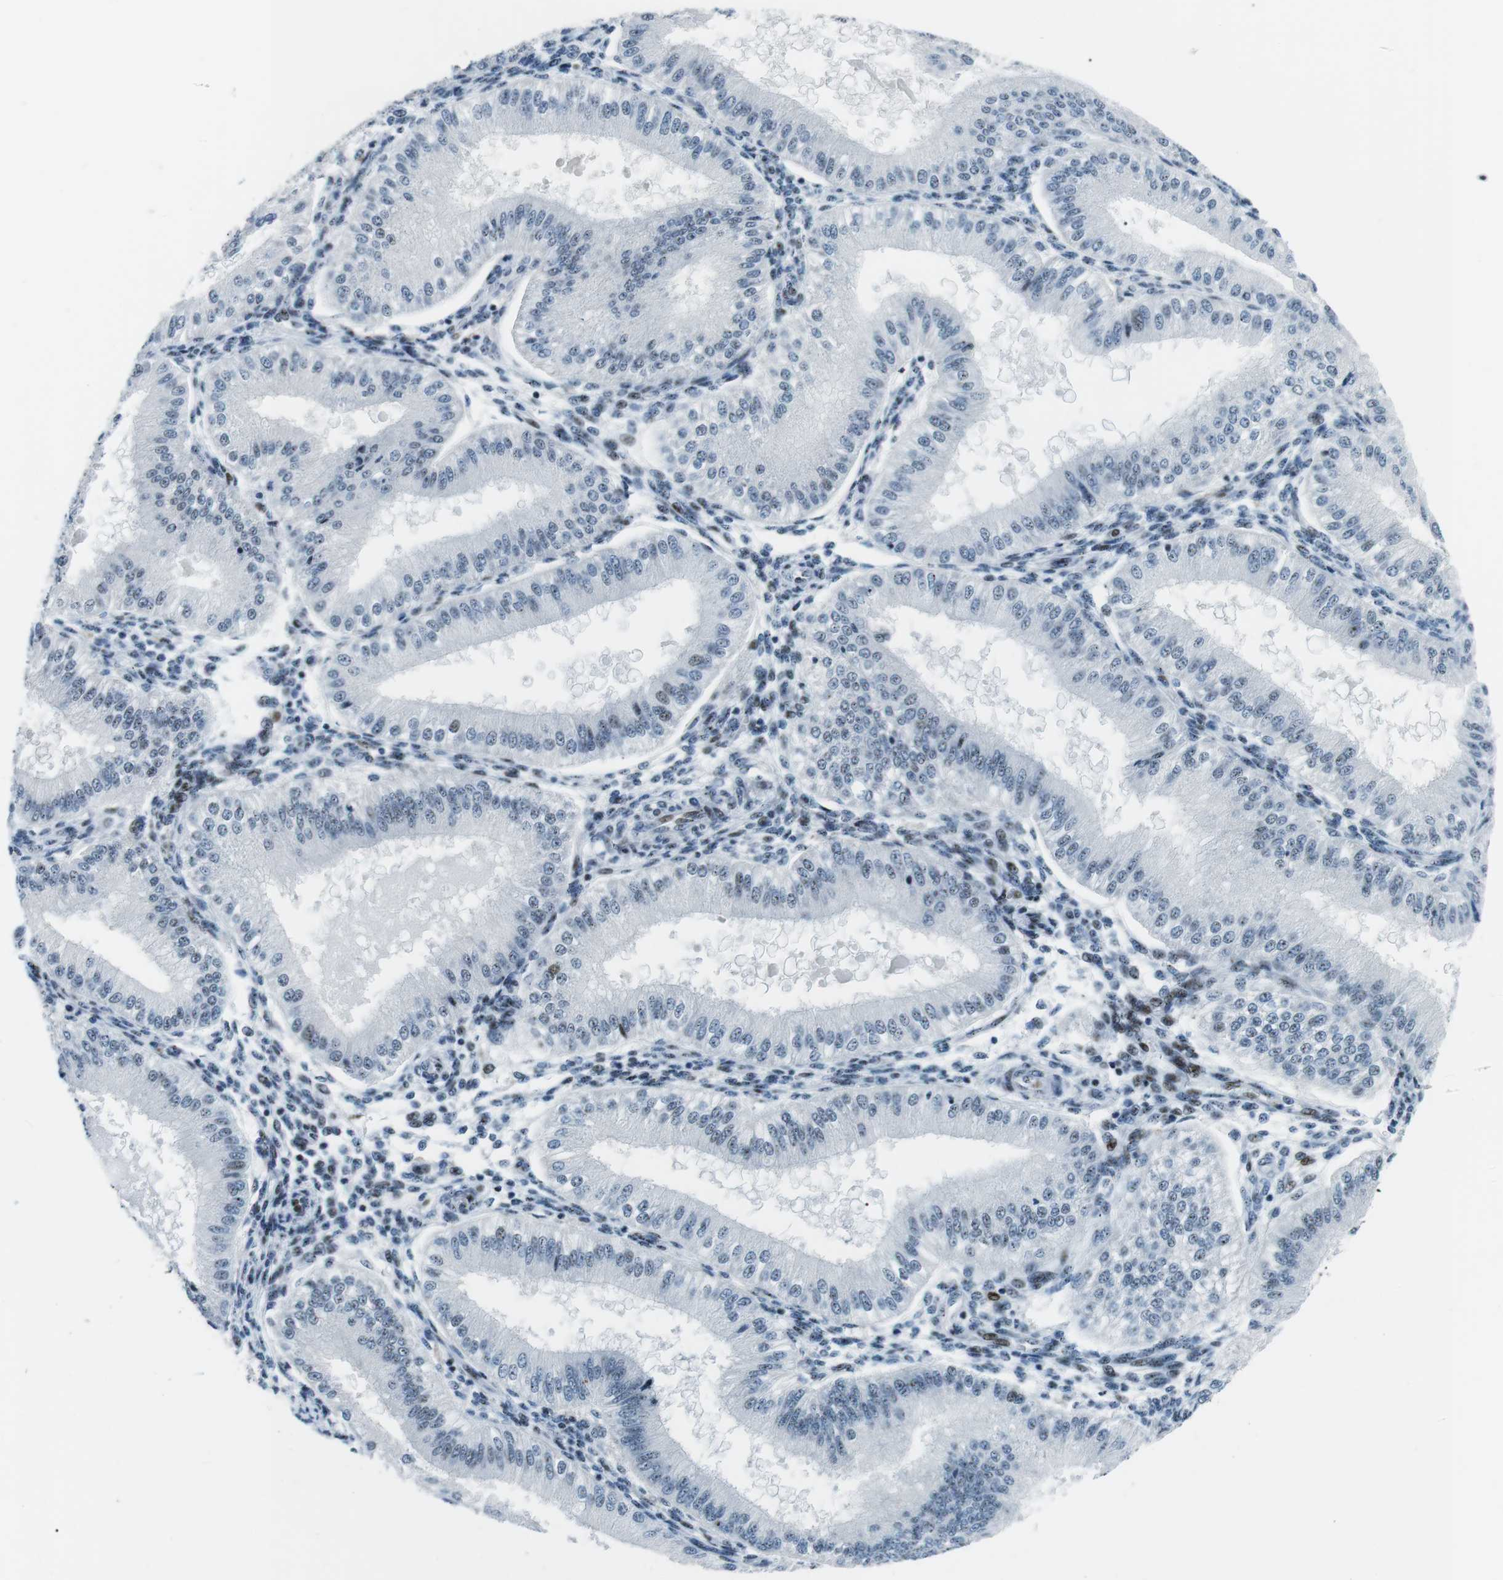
{"staining": {"intensity": "moderate", "quantity": "<25%", "location": "nuclear"}, "tissue": "endometrium", "cell_type": "Cells in endometrial stroma", "image_type": "normal", "snomed": [{"axis": "morphology", "description": "Normal tissue, NOS"}, {"axis": "topography", "description": "Endometrium"}], "caption": "Immunohistochemical staining of benign human endometrium reveals low levels of moderate nuclear staining in about <25% of cells in endometrial stroma. Nuclei are stained in blue.", "gene": "PML", "patient": {"sex": "female", "age": 39}}